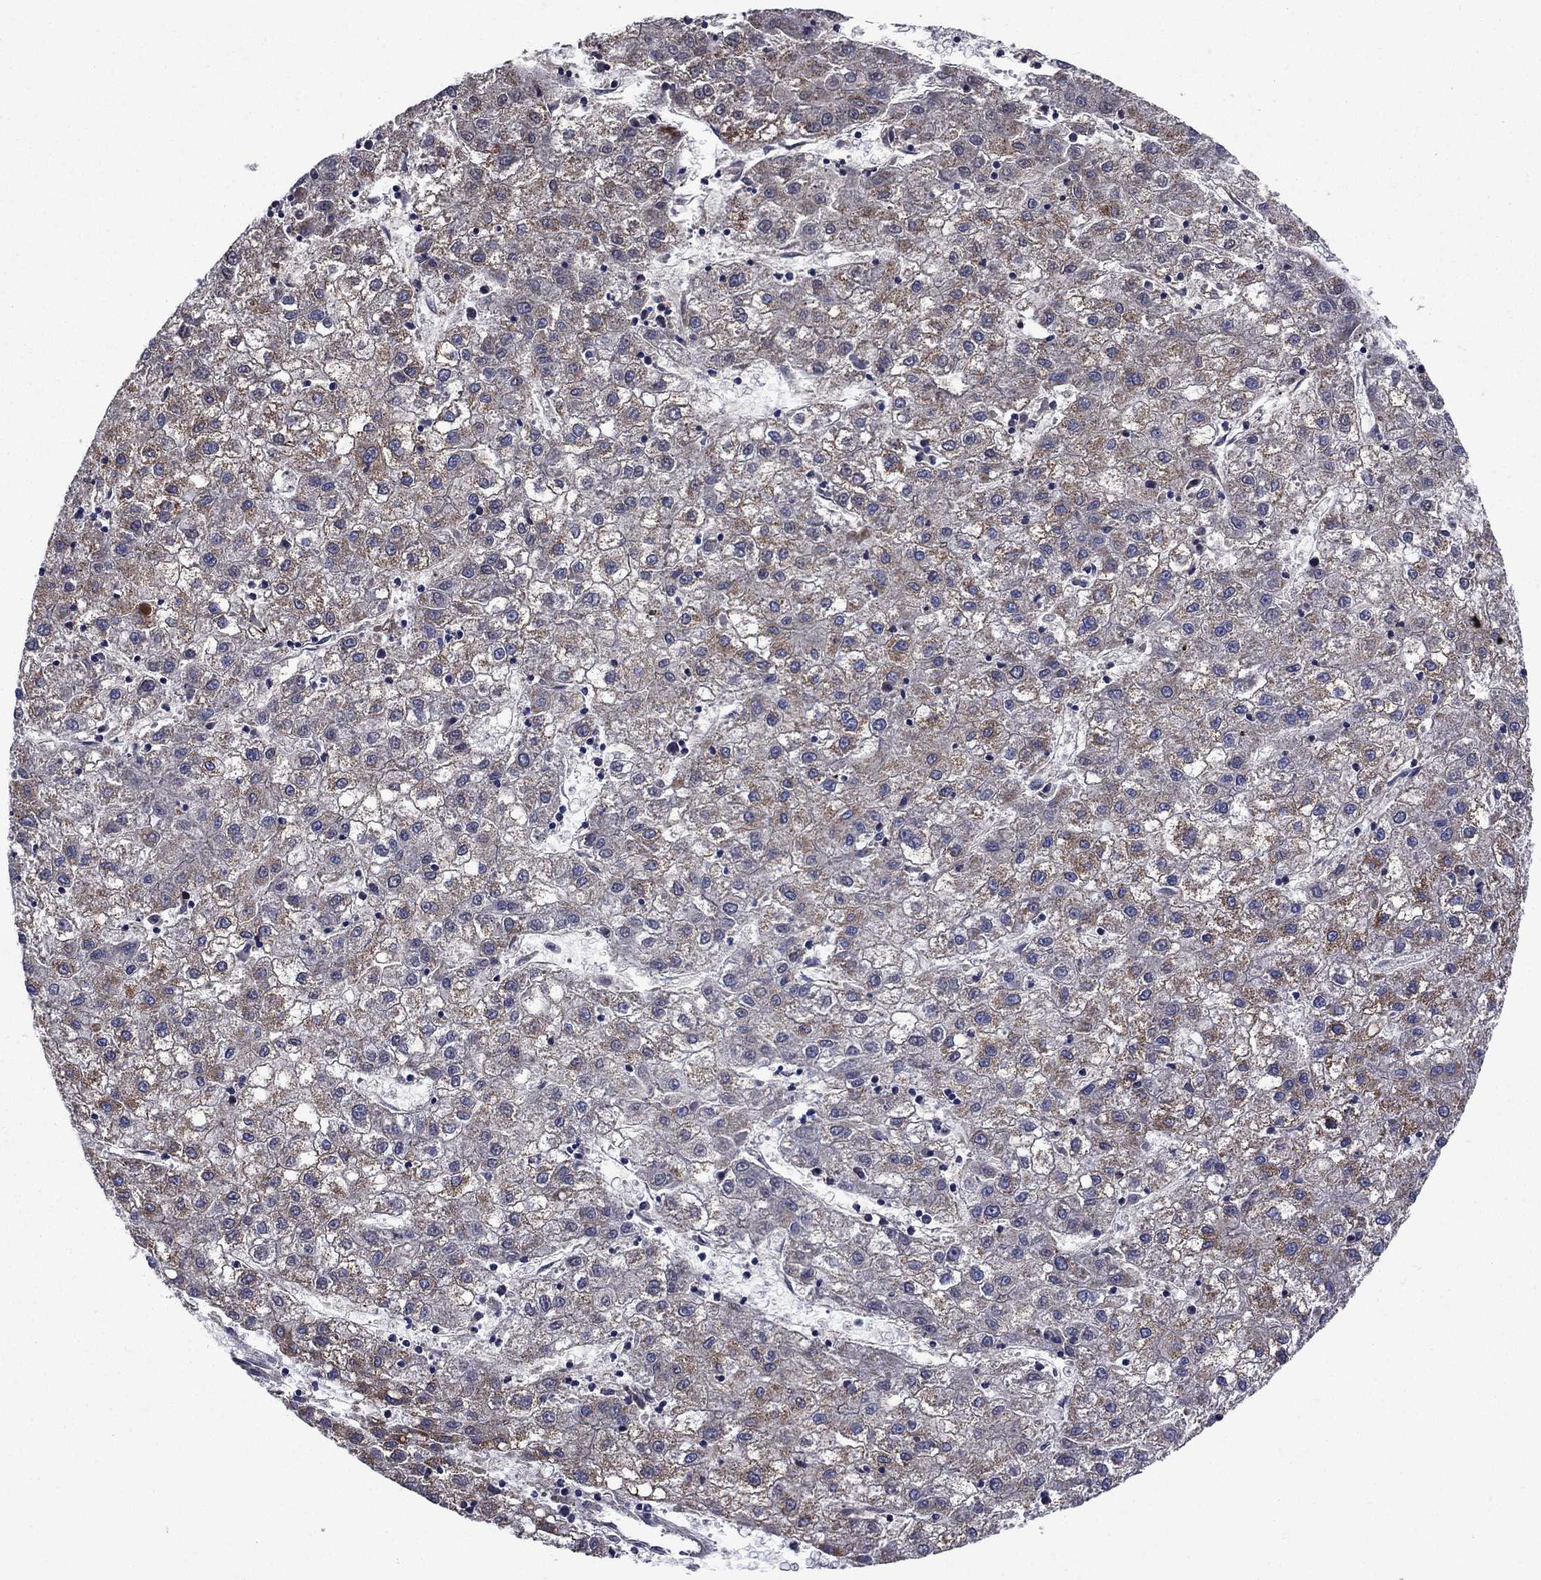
{"staining": {"intensity": "moderate", "quantity": "25%-75%", "location": "cytoplasmic/membranous"}, "tissue": "liver cancer", "cell_type": "Tumor cells", "image_type": "cancer", "snomed": [{"axis": "morphology", "description": "Carcinoma, Hepatocellular, NOS"}, {"axis": "topography", "description": "Liver"}], "caption": "Liver cancer (hepatocellular carcinoma) stained with a brown dye shows moderate cytoplasmic/membranous positive staining in about 25%-75% of tumor cells.", "gene": "KIF22", "patient": {"sex": "male", "age": 72}}